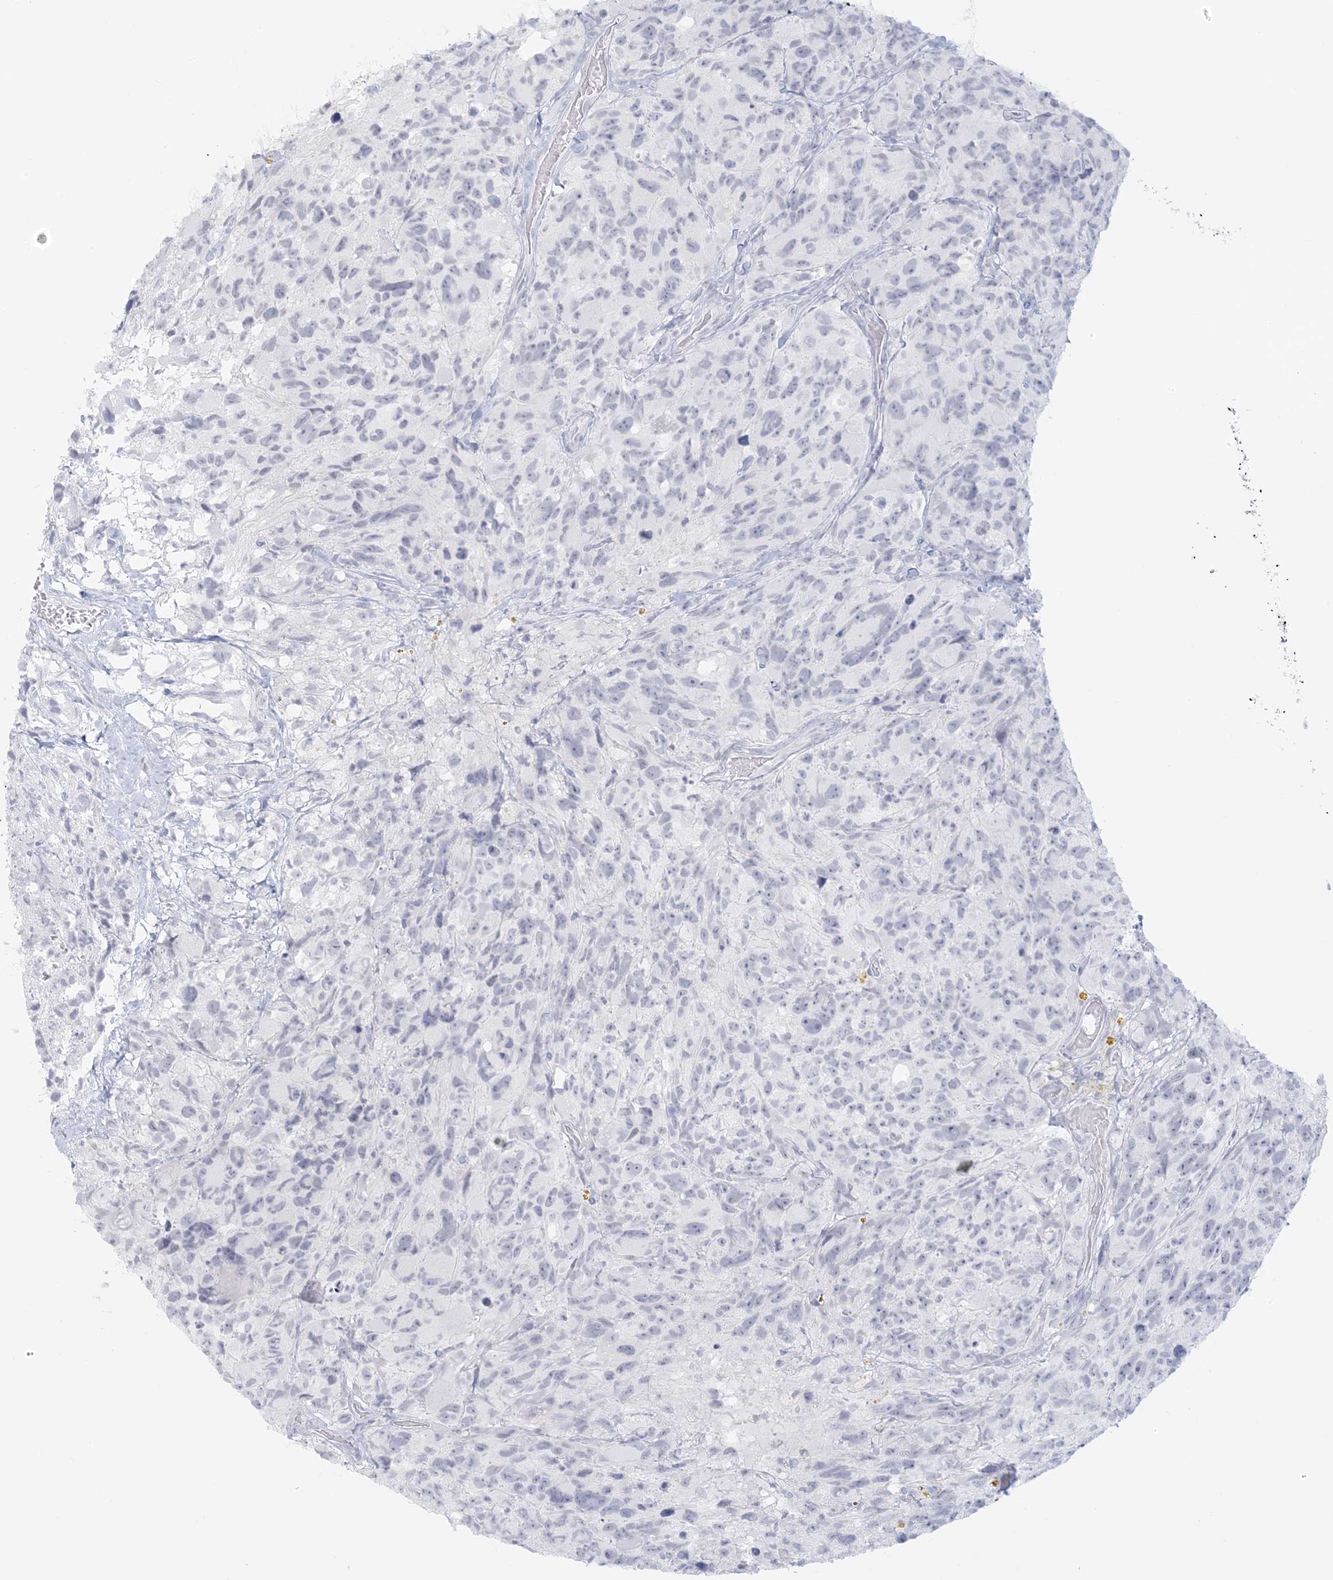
{"staining": {"intensity": "negative", "quantity": "none", "location": "none"}, "tissue": "glioma", "cell_type": "Tumor cells", "image_type": "cancer", "snomed": [{"axis": "morphology", "description": "Glioma, malignant, High grade"}, {"axis": "topography", "description": "Brain"}], "caption": "IHC of glioma shows no expression in tumor cells. (Stains: DAB immunohistochemistry (IHC) with hematoxylin counter stain, Microscopy: brightfield microscopy at high magnification).", "gene": "LIPT1", "patient": {"sex": "male", "age": 69}}